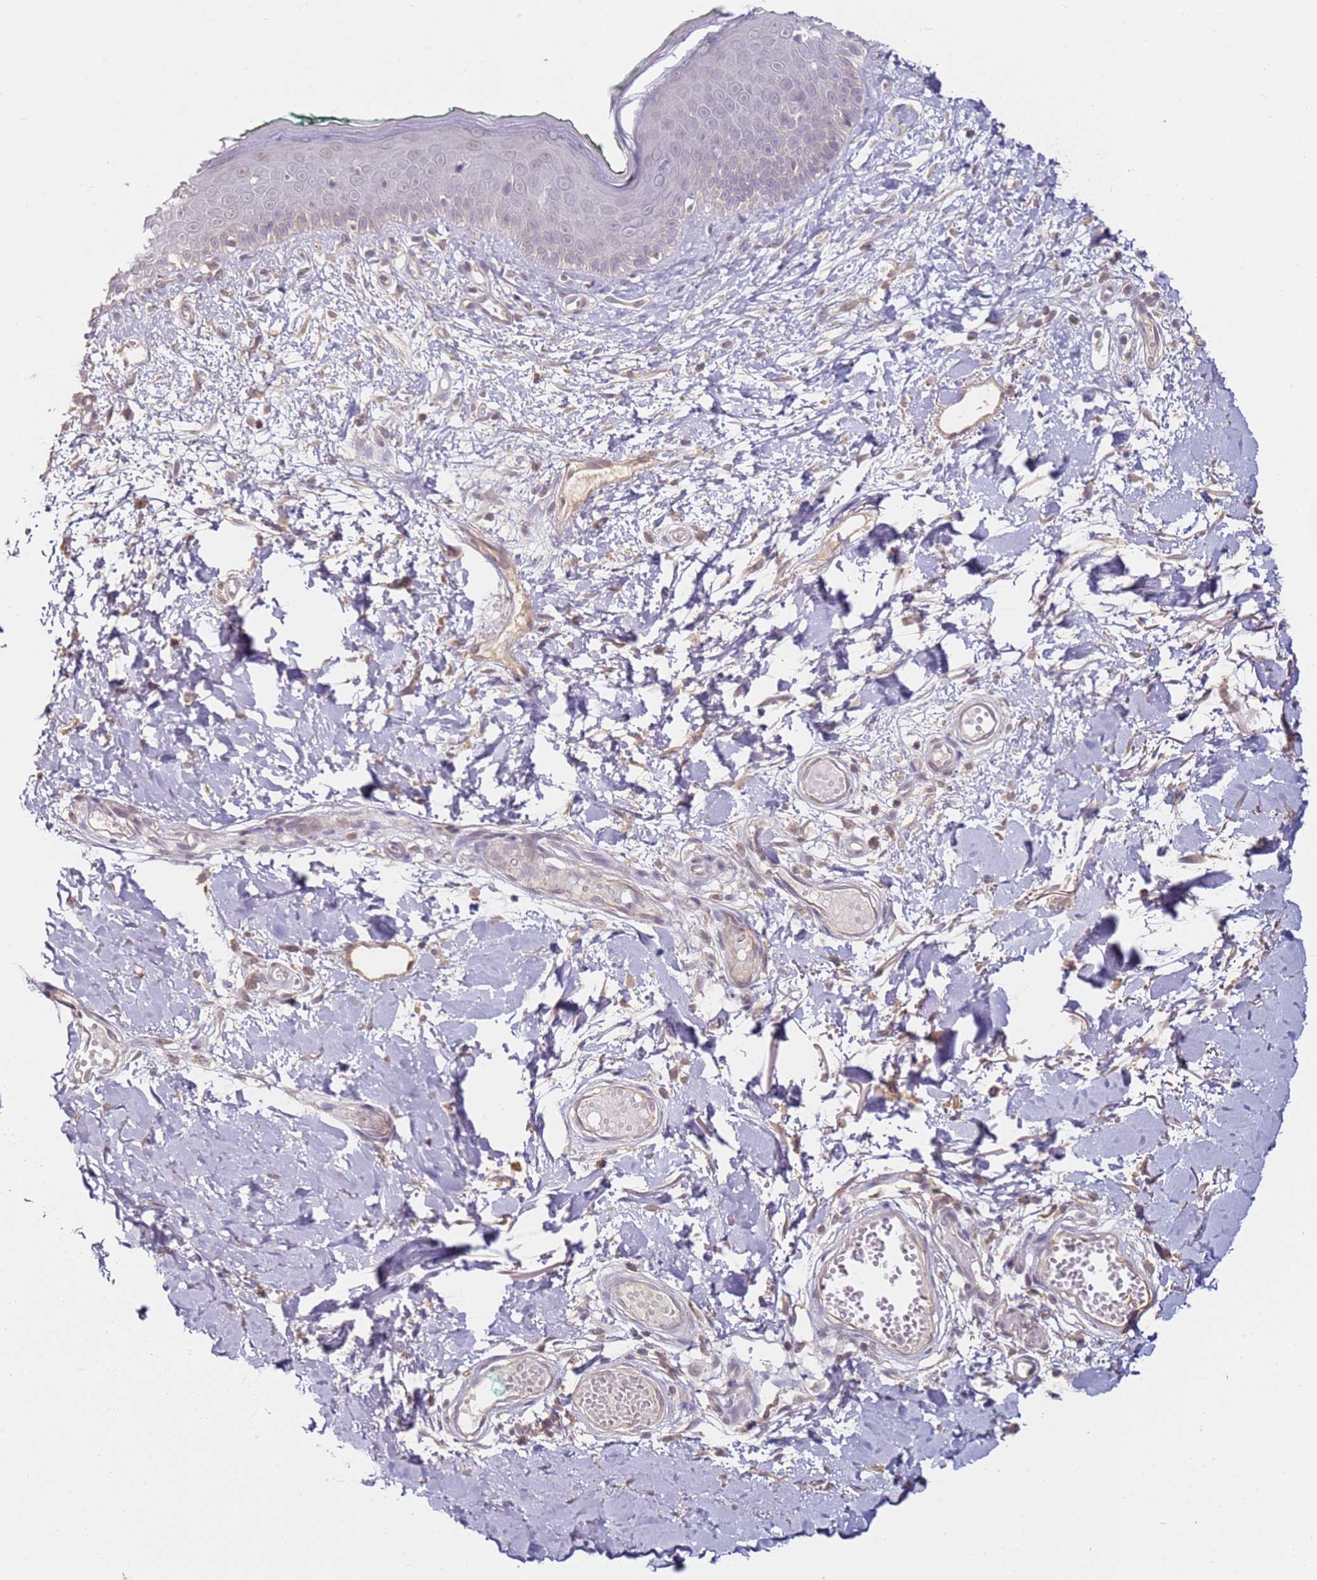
{"staining": {"intensity": "negative", "quantity": "none", "location": "none"}, "tissue": "skin", "cell_type": "Fibroblasts", "image_type": "normal", "snomed": [{"axis": "morphology", "description": "Normal tissue, NOS"}, {"axis": "morphology", "description": "Malignant melanoma, NOS"}, {"axis": "topography", "description": "Skin"}], "caption": "The image shows no staining of fibroblasts in benign skin.", "gene": "WDR93", "patient": {"sex": "male", "age": 62}}